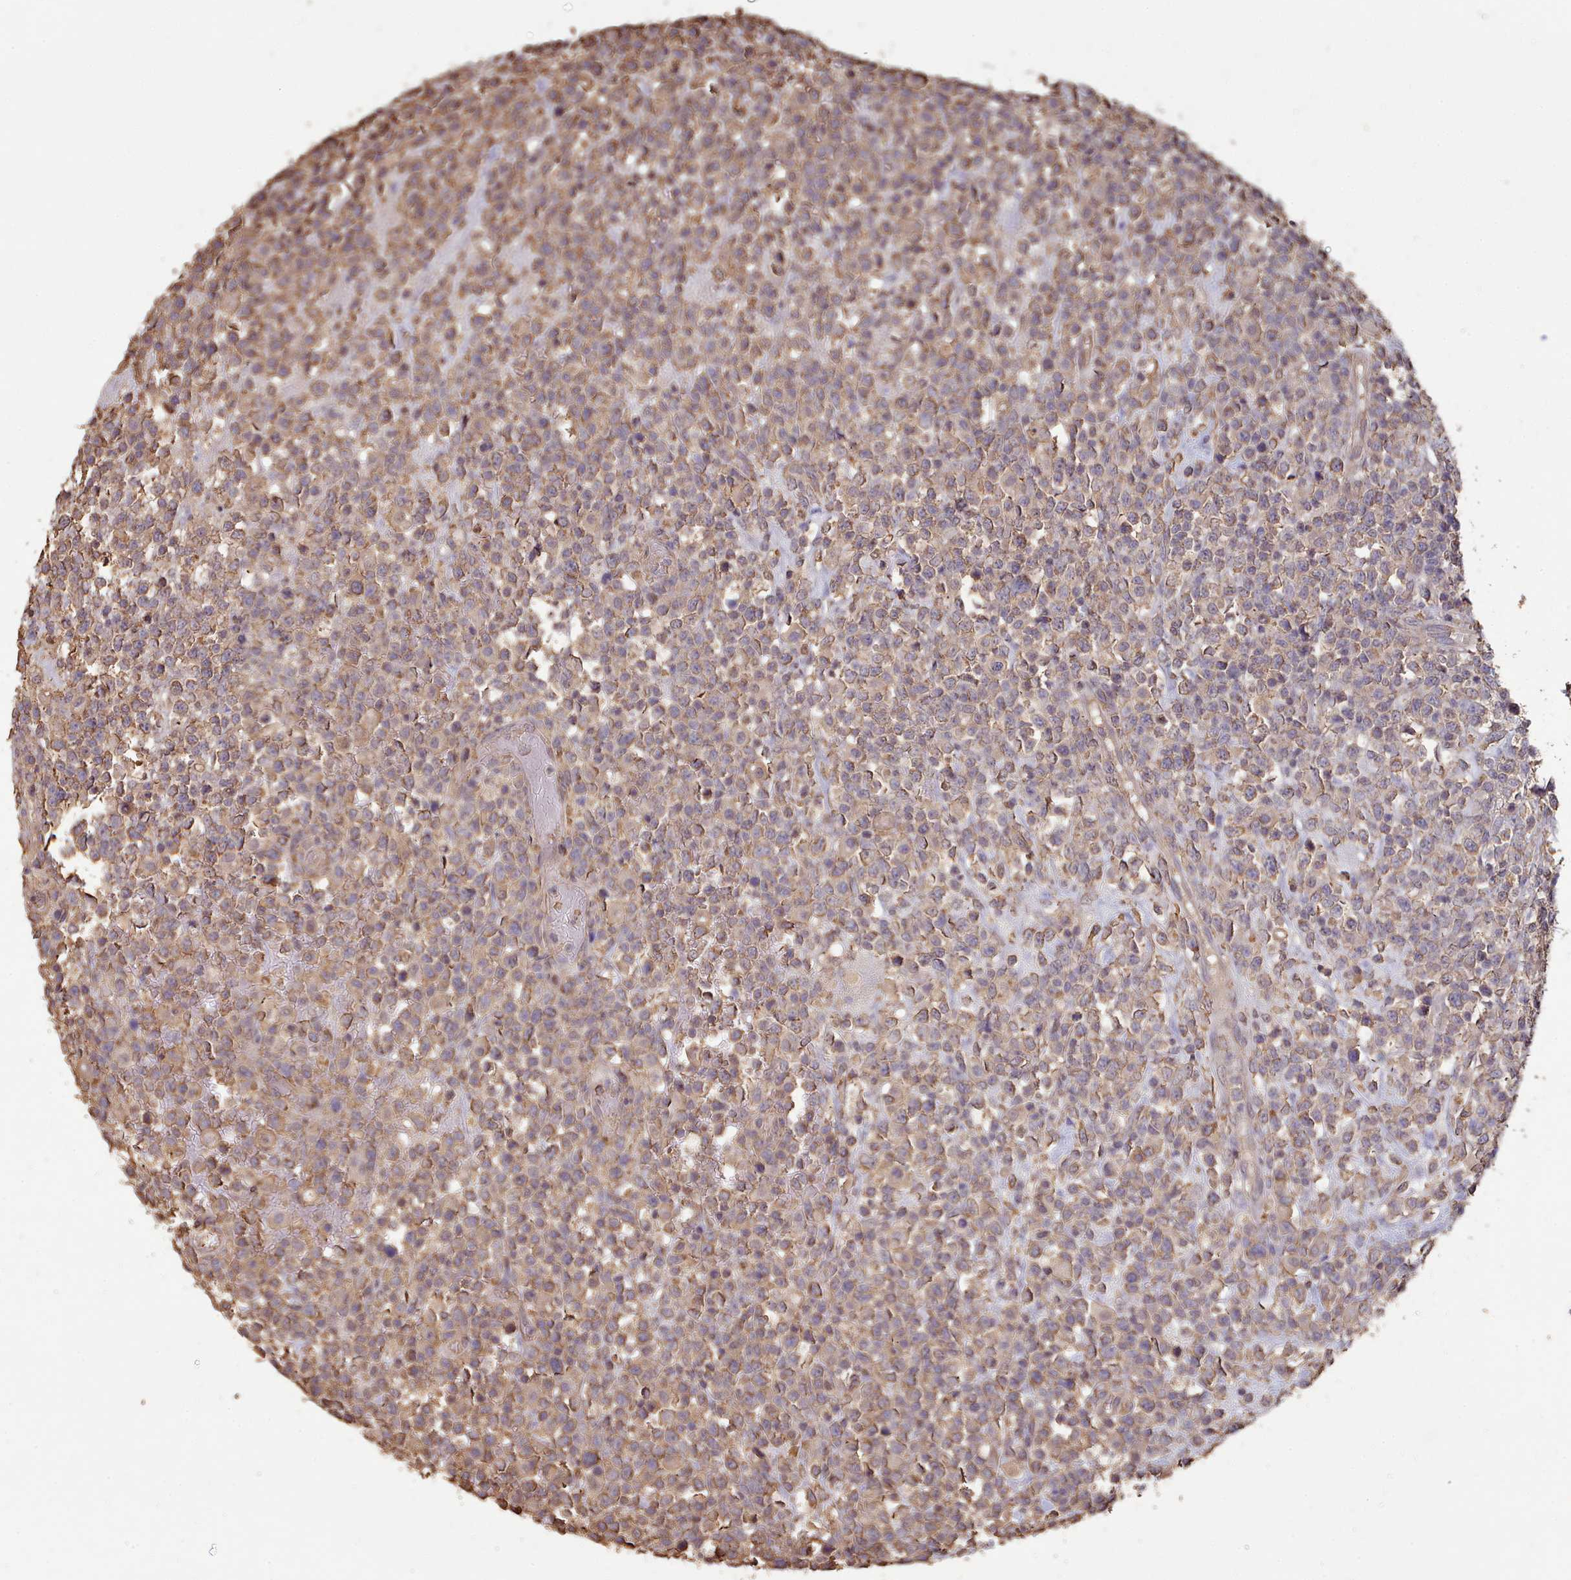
{"staining": {"intensity": "moderate", "quantity": ">75%", "location": "cytoplasmic/membranous"}, "tissue": "lymphoma", "cell_type": "Tumor cells", "image_type": "cancer", "snomed": [{"axis": "morphology", "description": "Malignant lymphoma, non-Hodgkin's type, High grade"}, {"axis": "topography", "description": "Colon"}], "caption": "Moderate cytoplasmic/membranous expression for a protein is seen in approximately >75% of tumor cells of high-grade malignant lymphoma, non-Hodgkin's type using immunohistochemistry.", "gene": "METRN", "patient": {"sex": "female", "age": 53}}